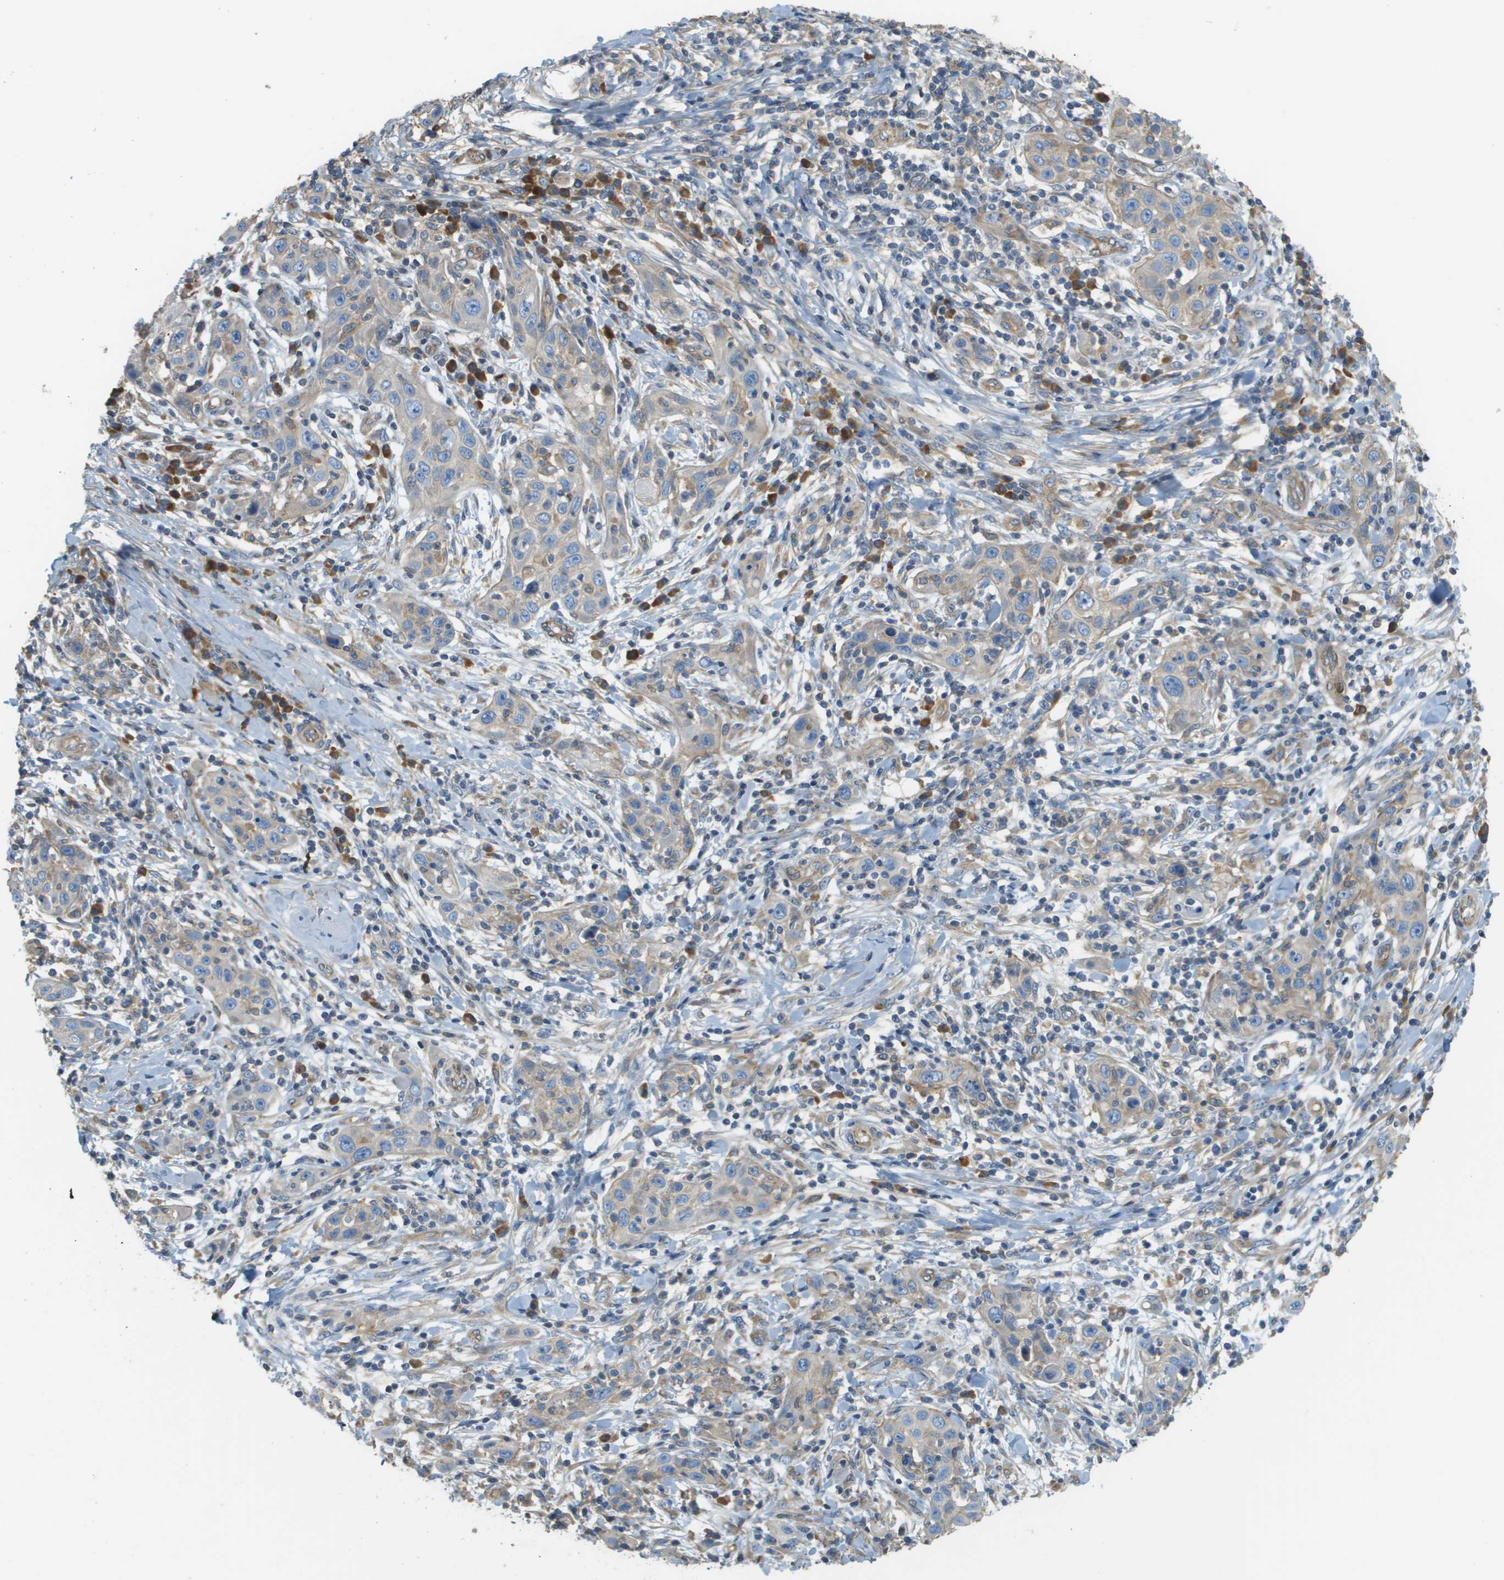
{"staining": {"intensity": "weak", "quantity": "25%-75%", "location": "cytoplasmic/membranous"}, "tissue": "skin cancer", "cell_type": "Tumor cells", "image_type": "cancer", "snomed": [{"axis": "morphology", "description": "Squamous cell carcinoma, NOS"}, {"axis": "topography", "description": "Skin"}], "caption": "IHC micrograph of human skin cancer stained for a protein (brown), which shows low levels of weak cytoplasmic/membranous expression in about 25%-75% of tumor cells.", "gene": "DNAJB11", "patient": {"sex": "female", "age": 88}}